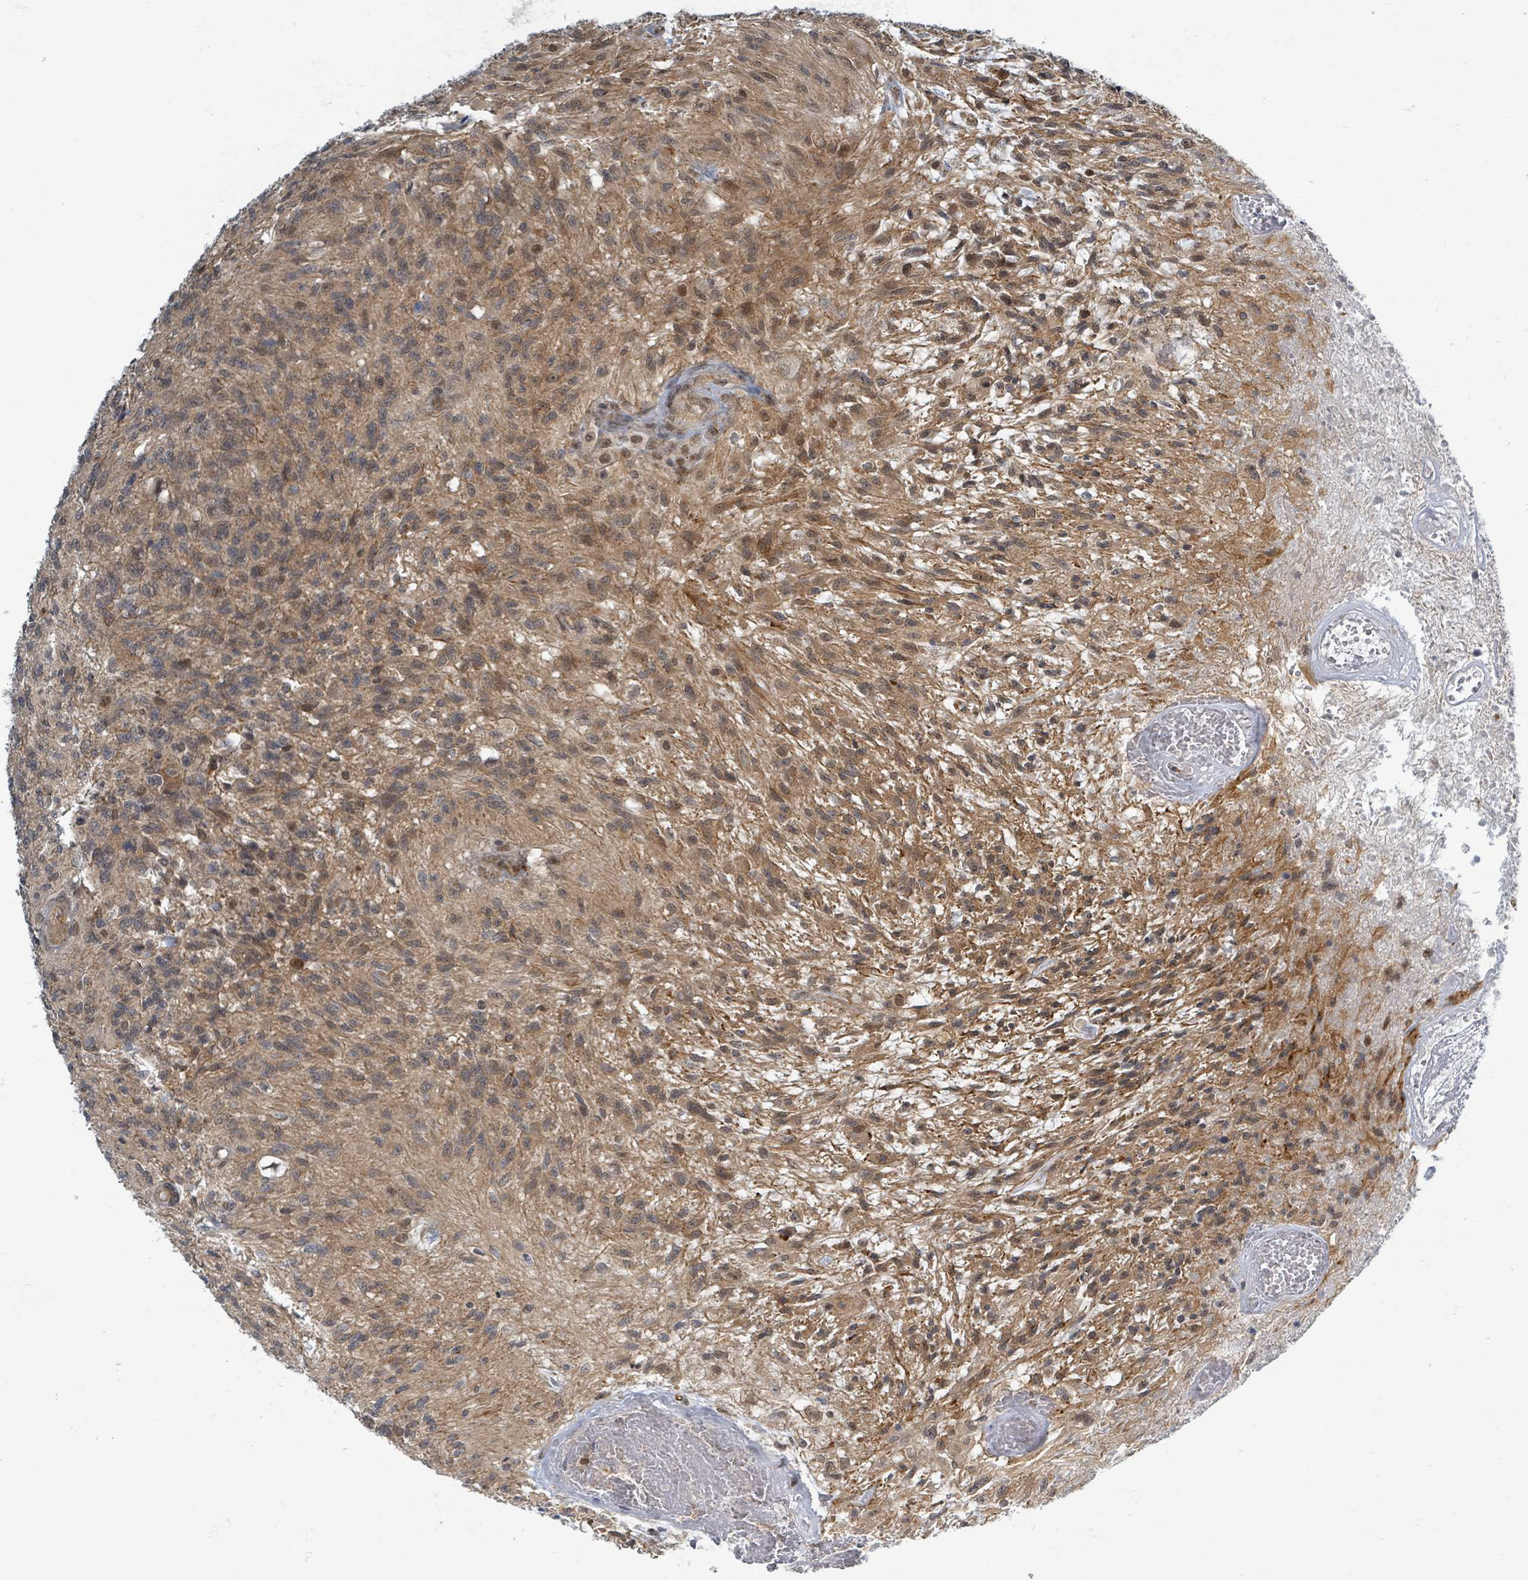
{"staining": {"intensity": "moderate", "quantity": ">75%", "location": "cytoplasmic/membranous,nuclear"}, "tissue": "glioma", "cell_type": "Tumor cells", "image_type": "cancer", "snomed": [{"axis": "morphology", "description": "Glioma, malignant, High grade"}, {"axis": "topography", "description": "Brain"}], "caption": "Human high-grade glioma (malignant) stained for a protein (brown) displays moderate cytoplasmic/membranous and nuclear positive positivity in about >75% of tumor cells.", "gene": "INTS15", "patient": {"sex": "male", "age": 56}}